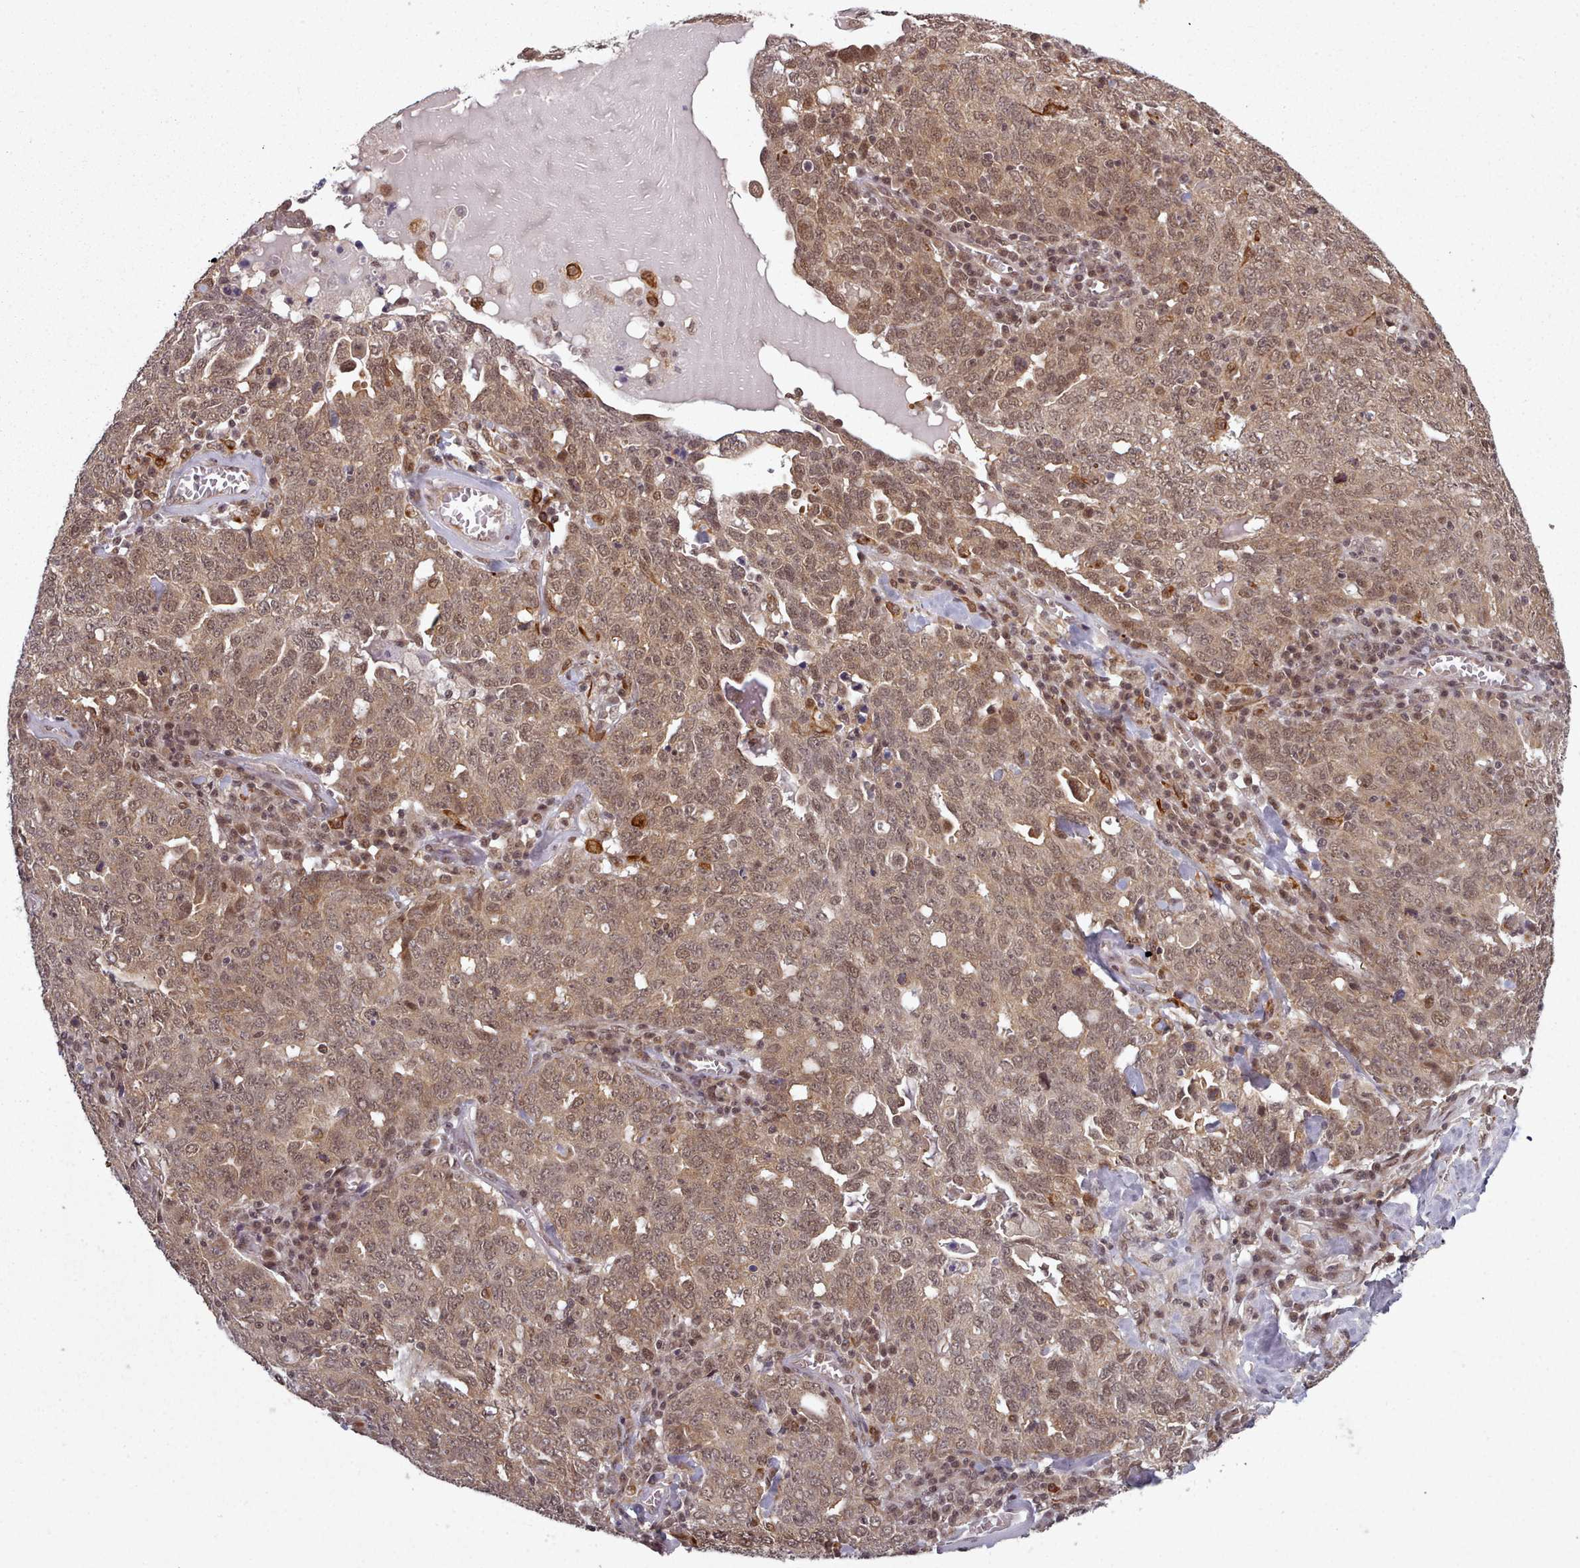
{"staining": {"intensity": "moderate", "quantity": ">75%", "location": "cytoplasmic/membranous,nuclear"}, "tissue": "ovarian cancer", "cell_type": "Tumor cells", "image_type": "cancer", "snomed": [{"axis": "morphology", "description": "Carcinoma, endometroid"}, {"axis": "topography", "description": "Ovary"}], "caption": "Immunohistochemical staining of ovarian cancer demonstrates moderate cytoplasmic/membranous and nuclear protein positivity in about >75% of tumor cells.", "gene": "DHX8", "patient": {"sex": "female", "age": 62}}